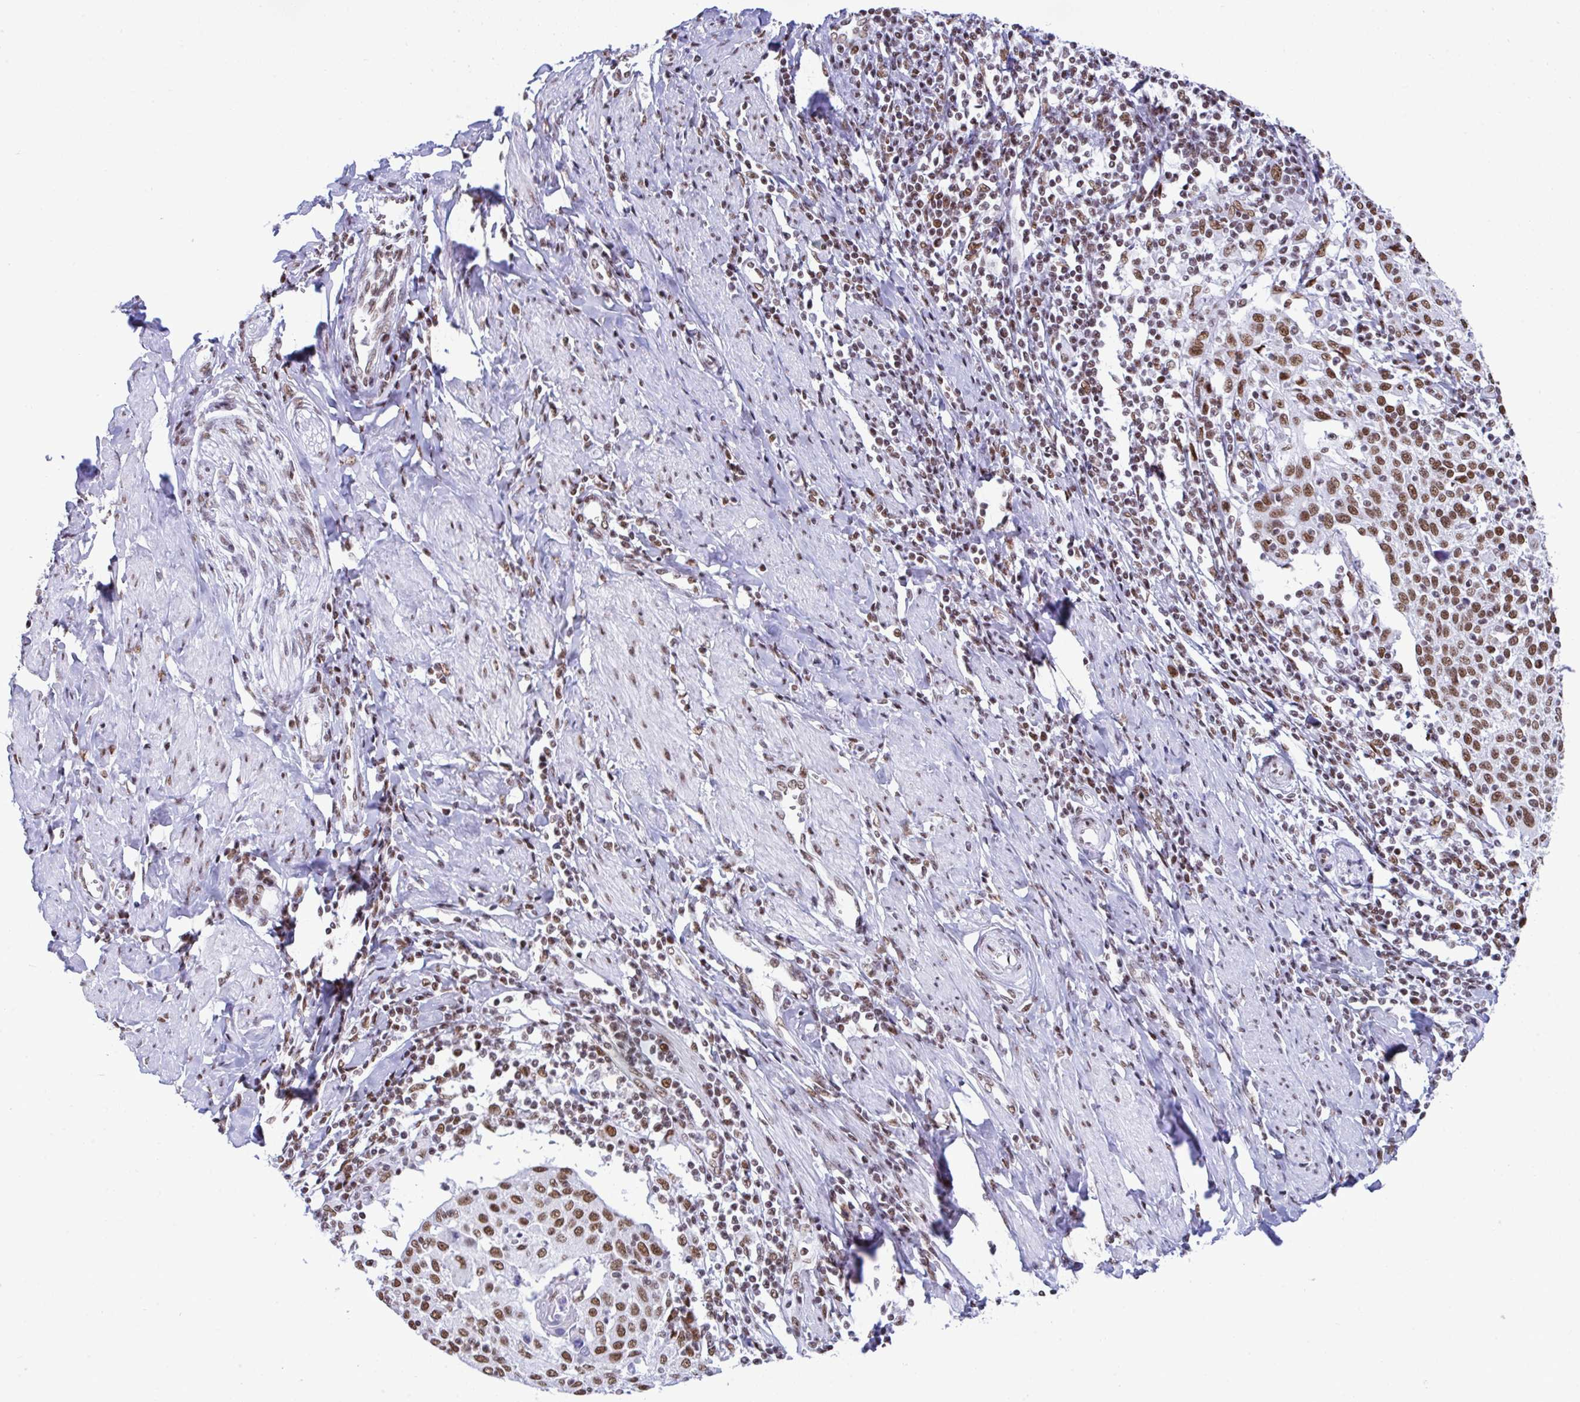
{"staining": {"intensity": "moderate", "quantity": ">75%", "location": "nuclear"}, "tissue": "cervical cancer", "cell_type": "Tumor cells", "image_type": "cancer", "snomed": [{"axis": "morphology", "description": "Squamous cell carcinoma, NOS"}, {"axis": "topography", "description": "Cervix"}], "caption": "Squamous cell carcinoma (cervical) was stained to show a protein in brown. There is medium levels of moderate nuclear expression in approximately >75% of tumor cells. (Stains: DAB in brown, nuclei in blue, Microscopy: brightfield microscopy at high magnification).", "gene": "DDX52", "patient": {"sex": "female", "age": 52}}